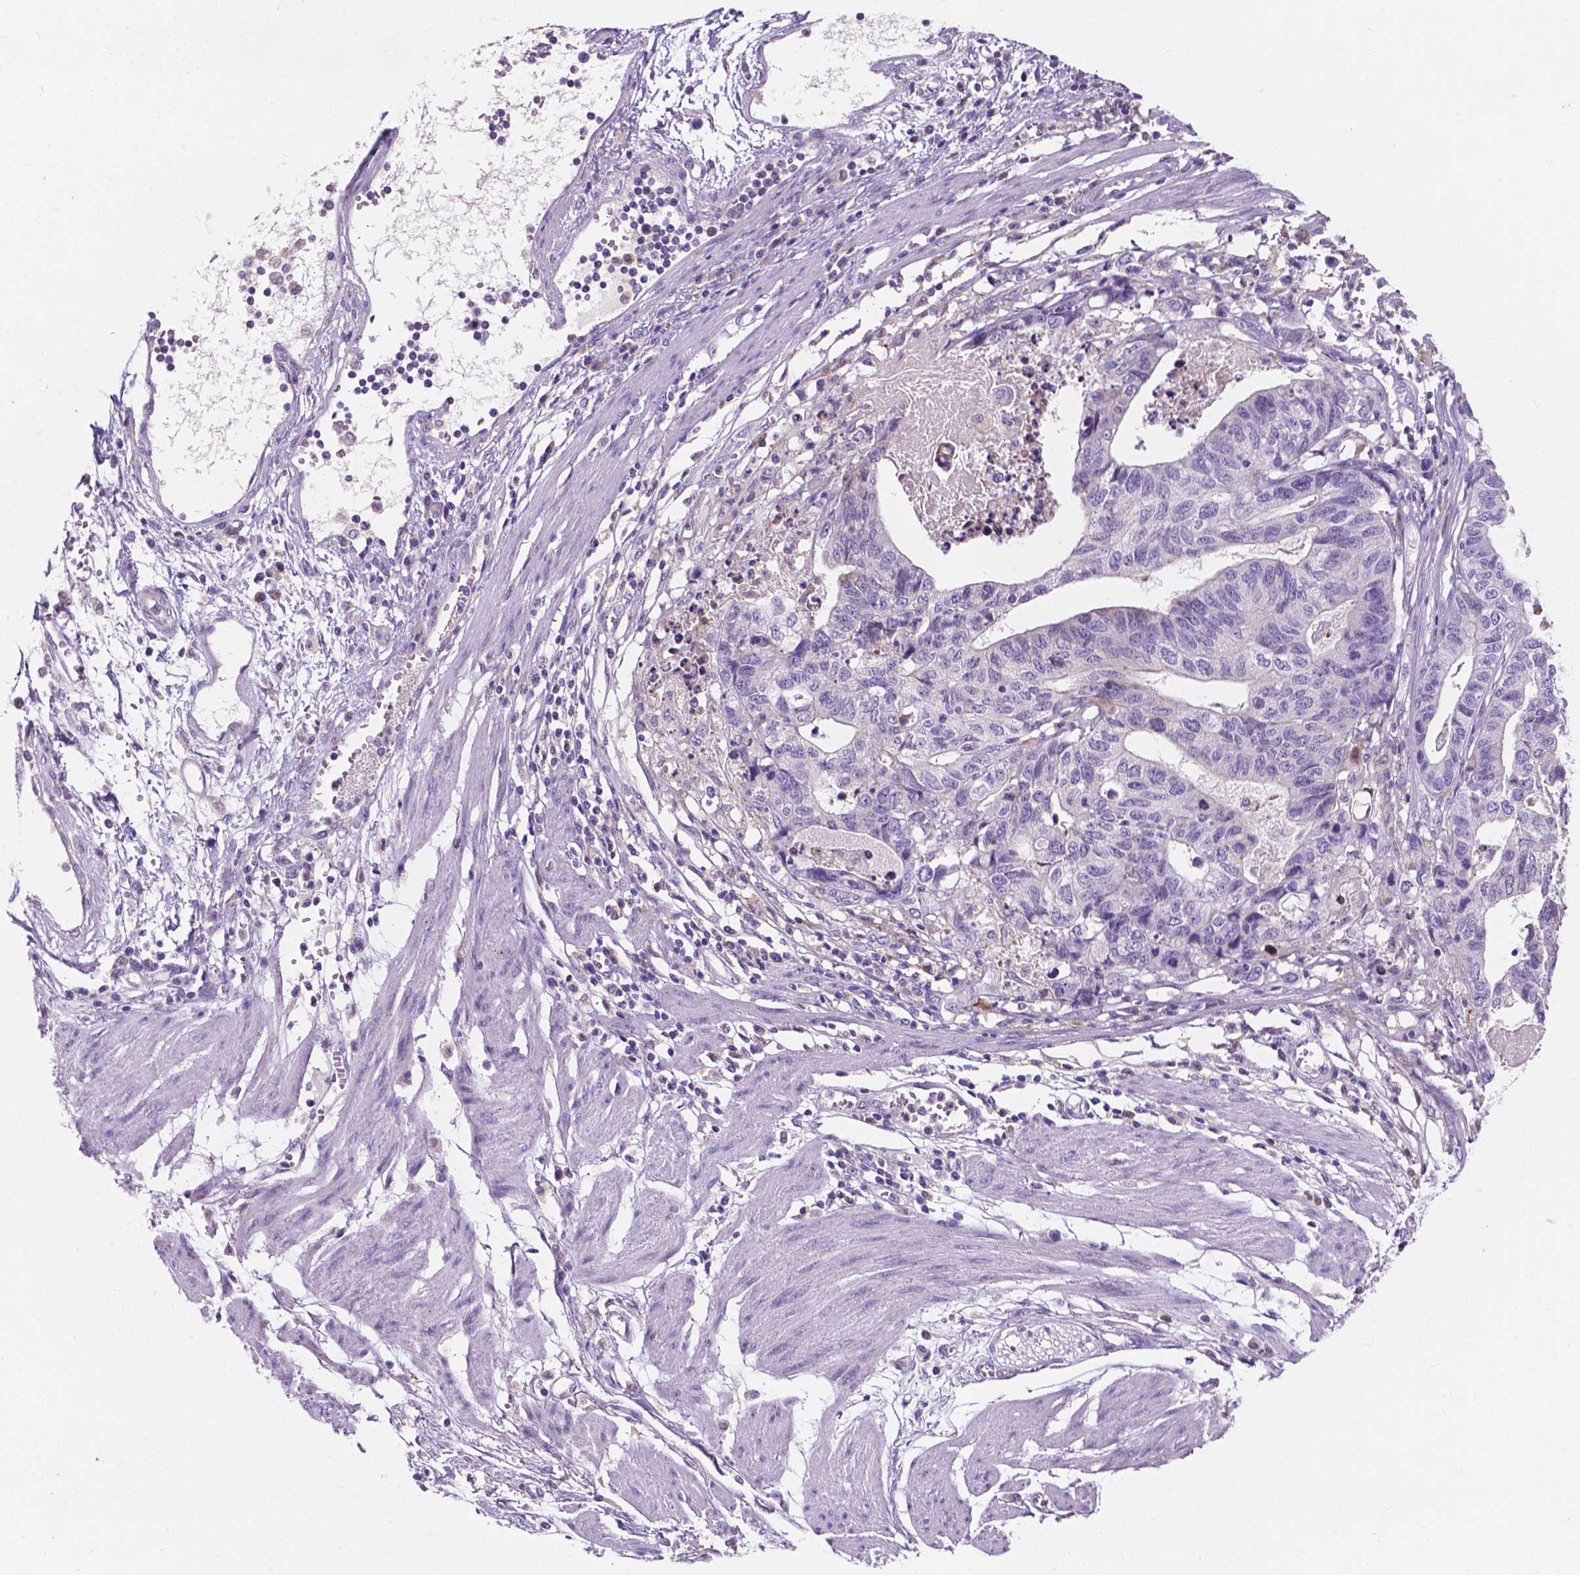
{"staining": {"intensity": "negative", "quantity": "none", "location": "none"}, "tissue": "stomach cancer", "cell_type": "Tumor cells", "image_type": "cancer", "snomed": [{"axis": "morphology", "description": "Adenocarcinoma, NOS"}, {"axis": "topography", "description": "Stomach, upper"}], "caption": "A high-resolution photomicrograph shows immunohistochemistry (IHC) staining of stomach cancer, which shows no significant staining in tumor cells.", "gene": "IREB2", "patient": {"sex": "female", "age": 67}}